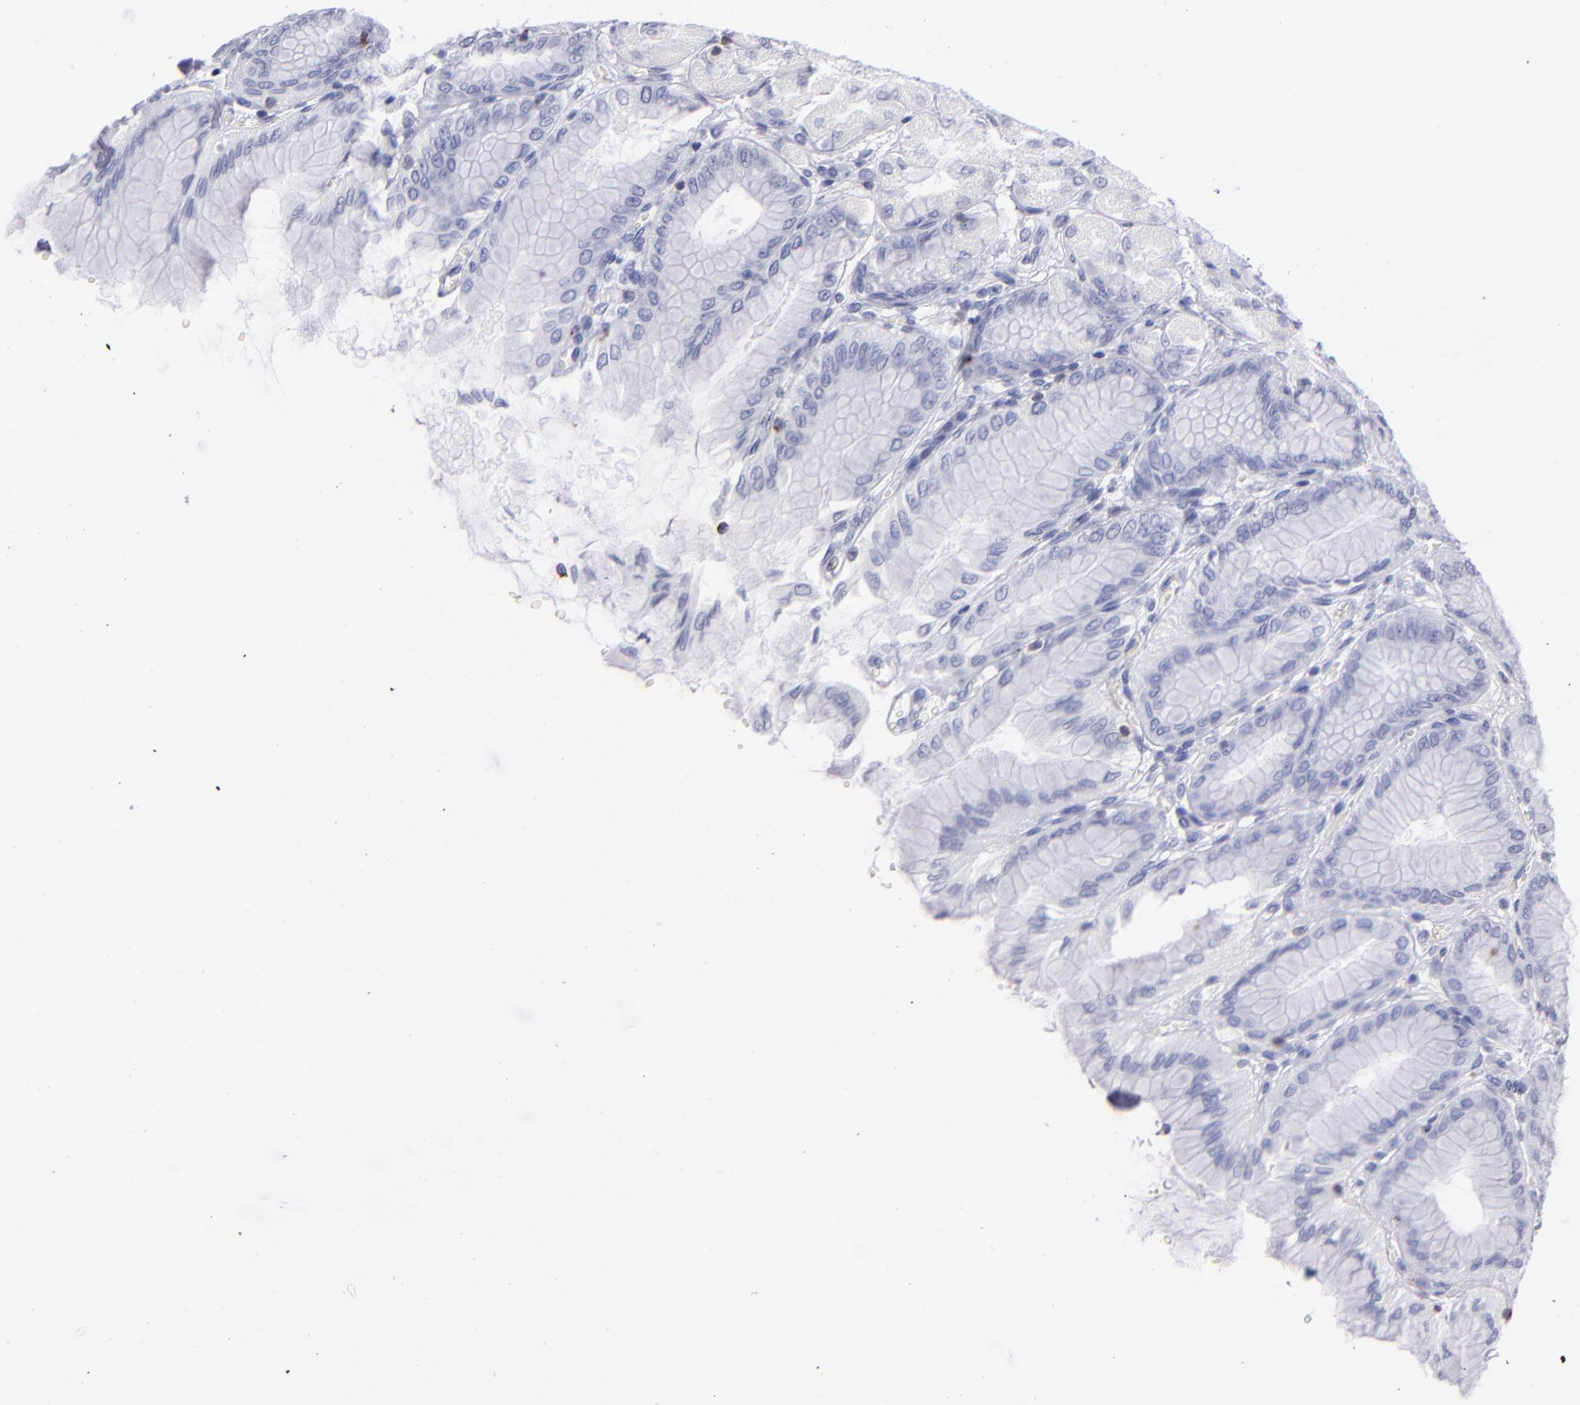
{"staining": {"intensity": "negative", "quantity": "none", "location": "none"}, "tissue": "stomach", "cell_type": "Glandular cells", "image_type": "normal", "snomed": [{"axis": "morphology", "description": "Normal tissue, NOS"}, {"axis": "topography", "description": "Stomach, upper"}], "caption": "Glandular cells are negative for brown protein staining in unremarkable stomach.", "gene": "PRF1", "patient": {"sex": "female", "age": 56}}